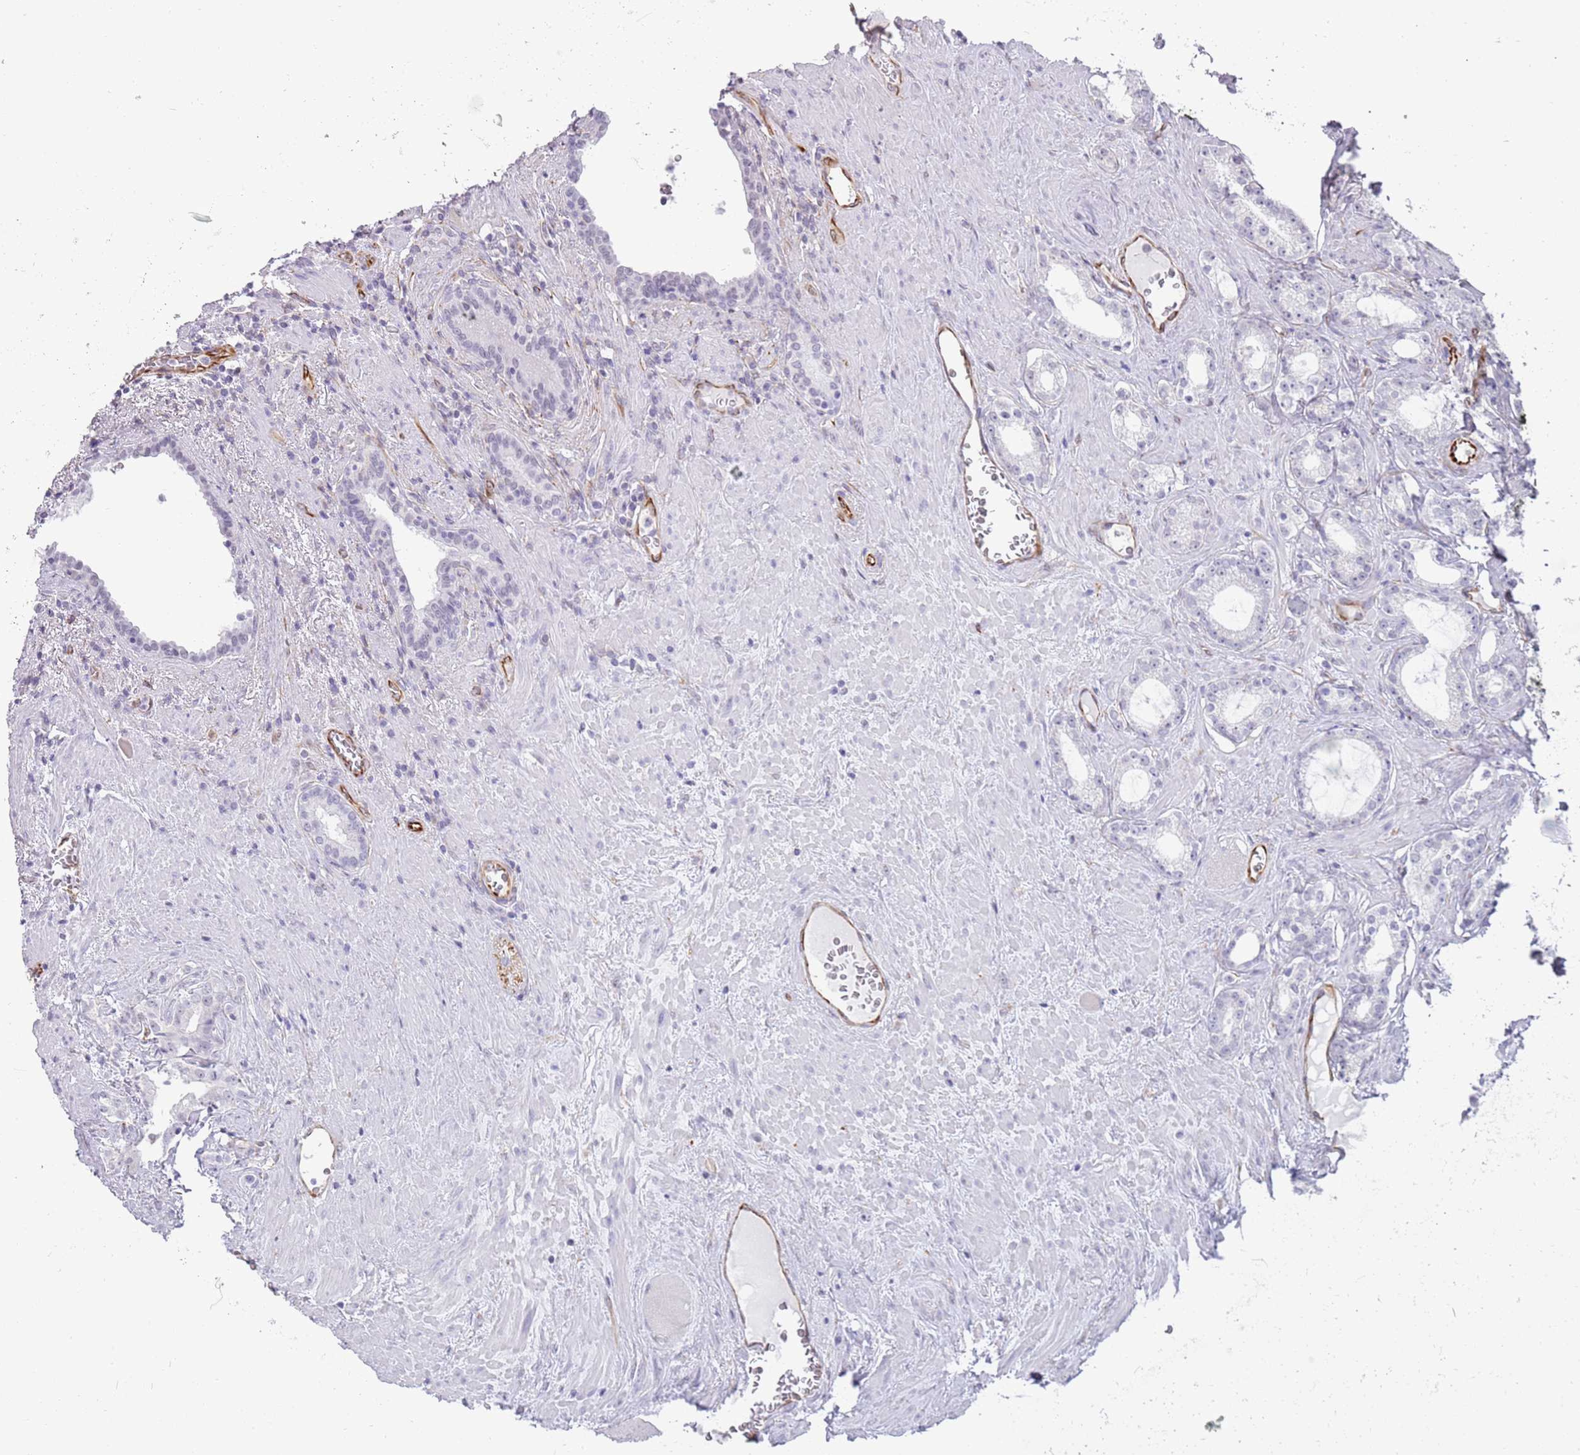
{"staining": {"intensity": "negative", "quantity": "none", "location": "none"}, "tissue": "prostate cancer", "cell_type": "Tumor cells", "image_type": "cancer", "snomed": [{"axis": "morphology", "description": "Adenocarcinoma, Low grade"}, {"axis": "topography", "description": "Prostate"}], "caption": "Protein analysis of prostate cancer shows no significant expression in tumor cells. (Brightfield microscopy of DAB immunohistochemistry at high magnification).", "gene": "NBPF3", "patient": {"sex": "male", "age": 71}}